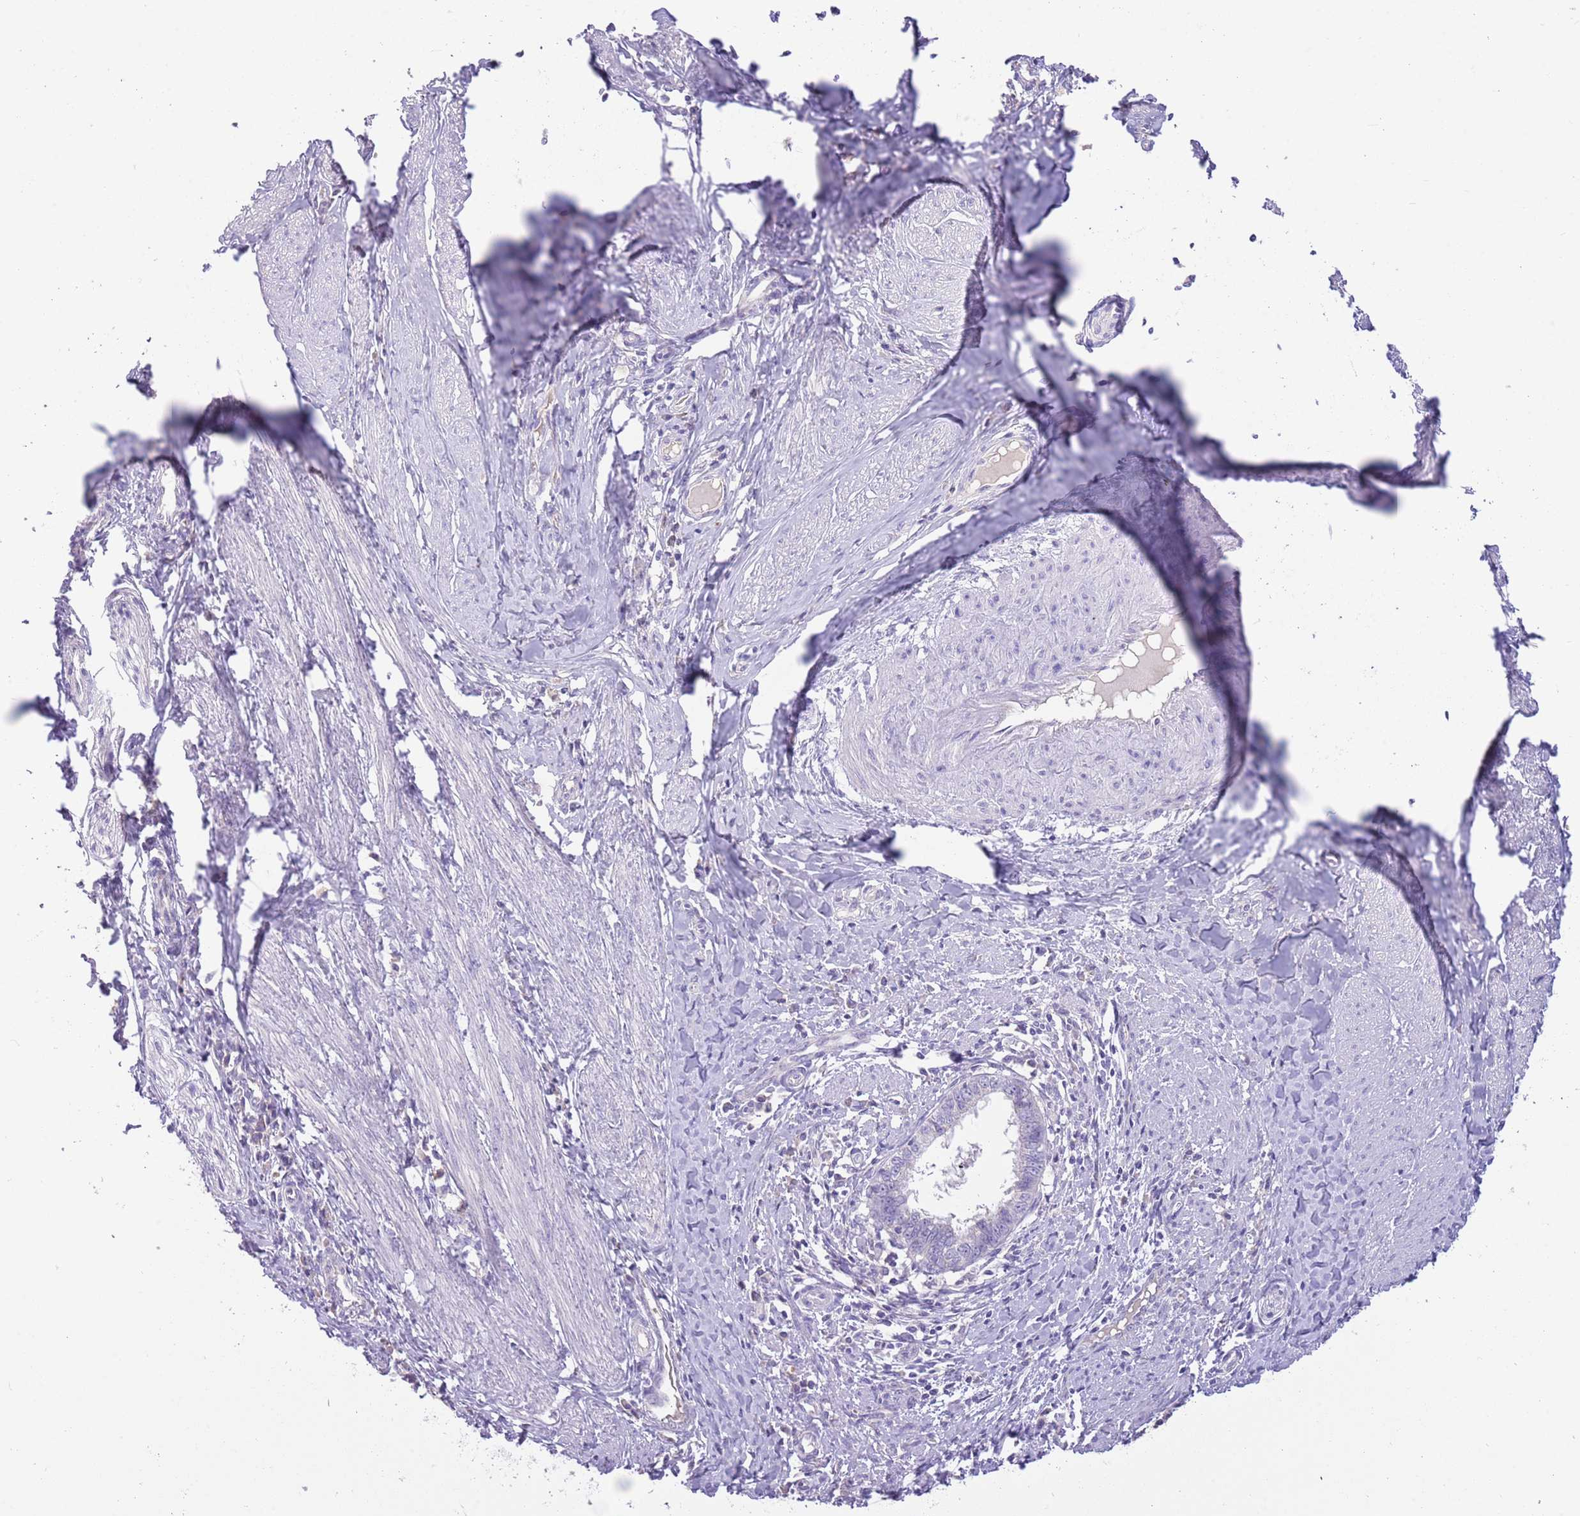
{"staining": {"intensity": "negative", "quantity": "none", "location": "none"}, "tissue": "cervical cancer", "cell_type": "Tumor cells", "image_type": "cancer", "snomed": [{"axis": "morphology", "description": "Adenocarcinoma, NOS"}, {"axis": "topography", "description": "Cervix"}], "caption": "Tumor cells show no significant positivity in adenocarcinoma (cervical).", "gene": "SFTPA1", "patient": {"sex": "female", "age": 36}}